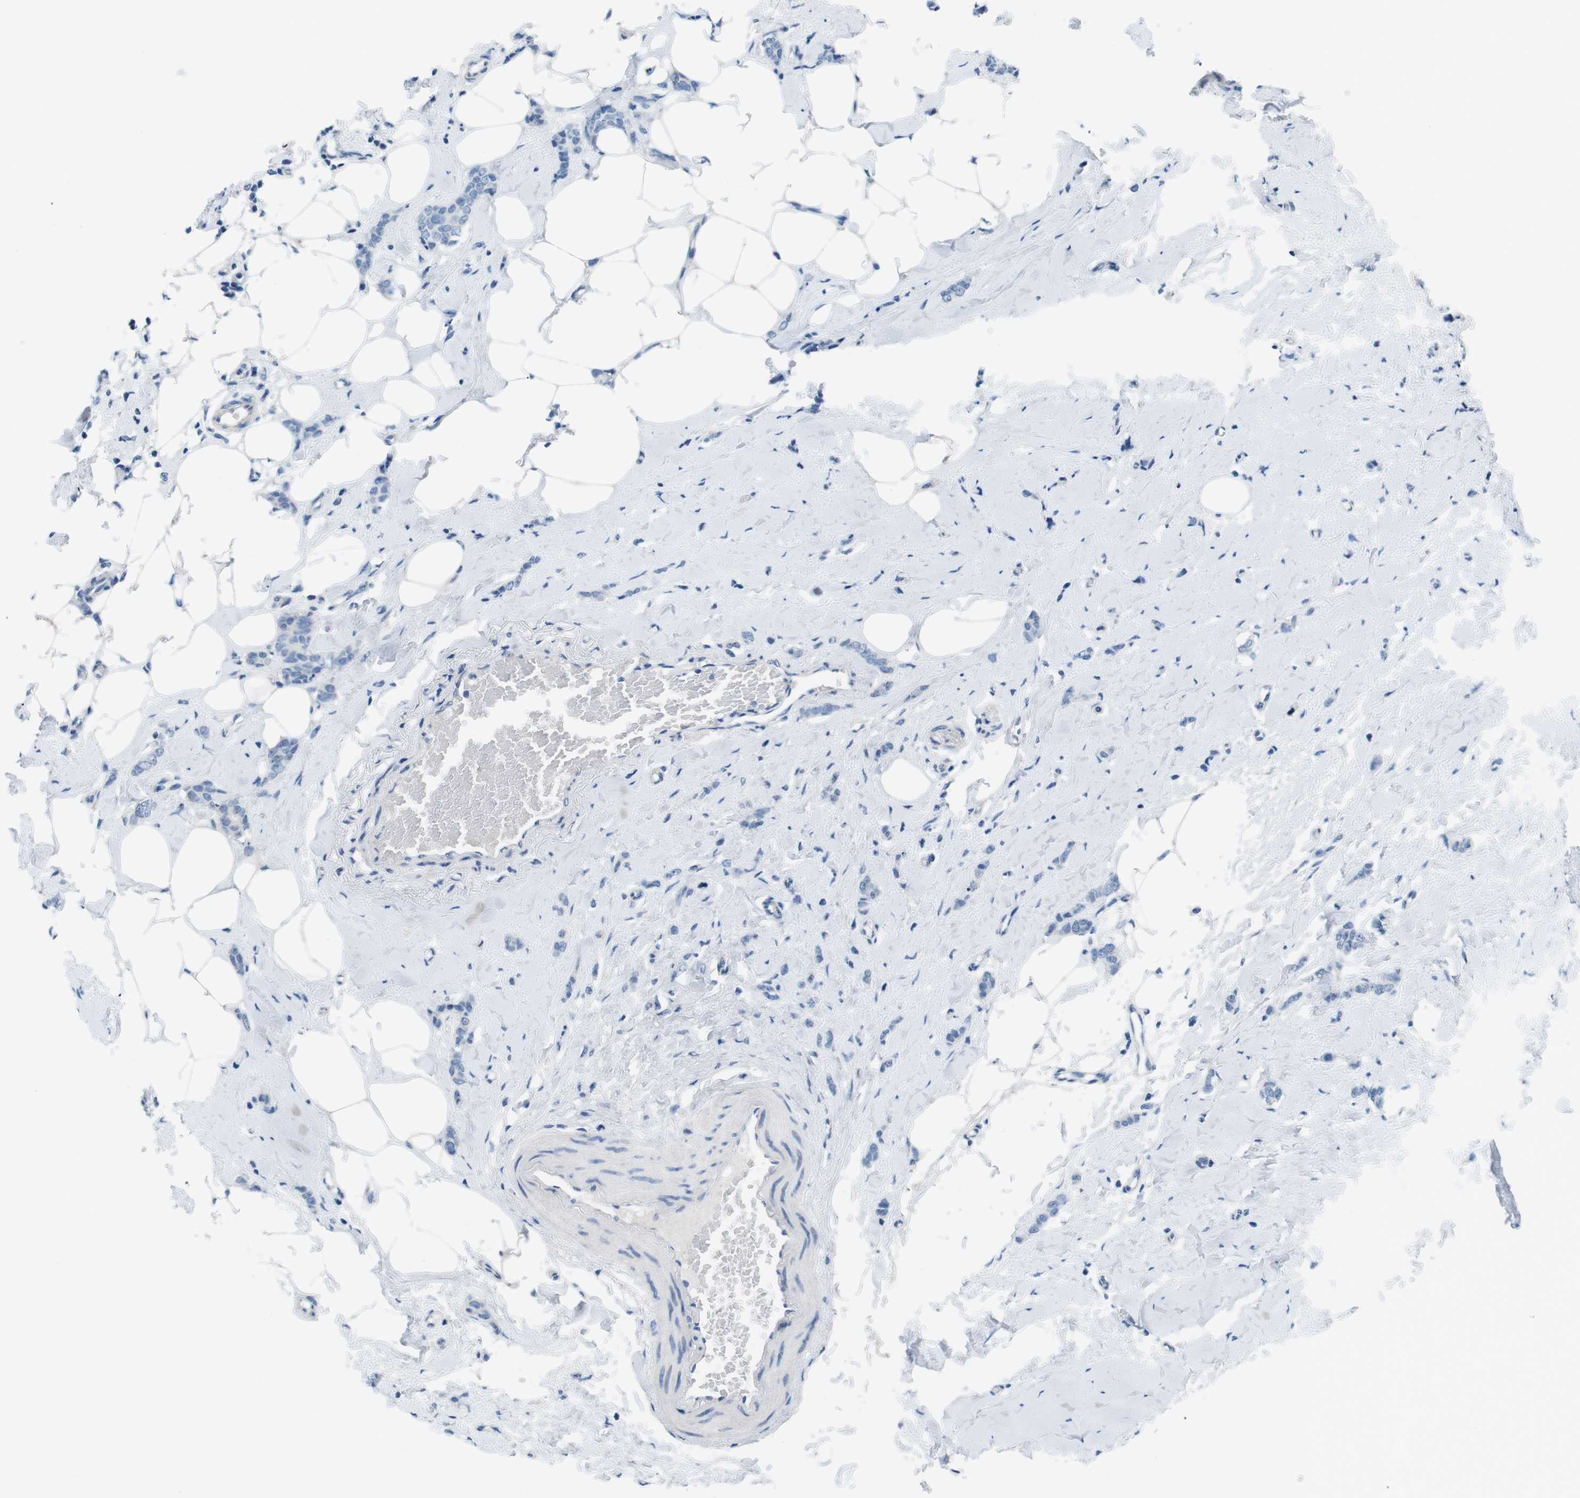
{"staining": {"intensity": "negative", "quantity": "none", "location": "none"}, "tissue": "breast cancer", "cell_type": "Tumor cells", "image_type": "cancer", "snomed": [{"axis": "morphology", "description": "Lobular carcinoma"}, {"axis": "topography", "description": "Skin"}, {"axis": "topography", "description": "Breast"}], "caption": "A high-resolution photomicrograph shows immunohistochemistry (IHC) staining of lobular carcinoma (breast), which exhibits no significant expression in tumor cells. (DAB (3,3'-diaminobenzidine) immunohistochemistry (IHC), high magnification).", "gene": "MUC2", "patient": {"sex": "female", "age": 46}}